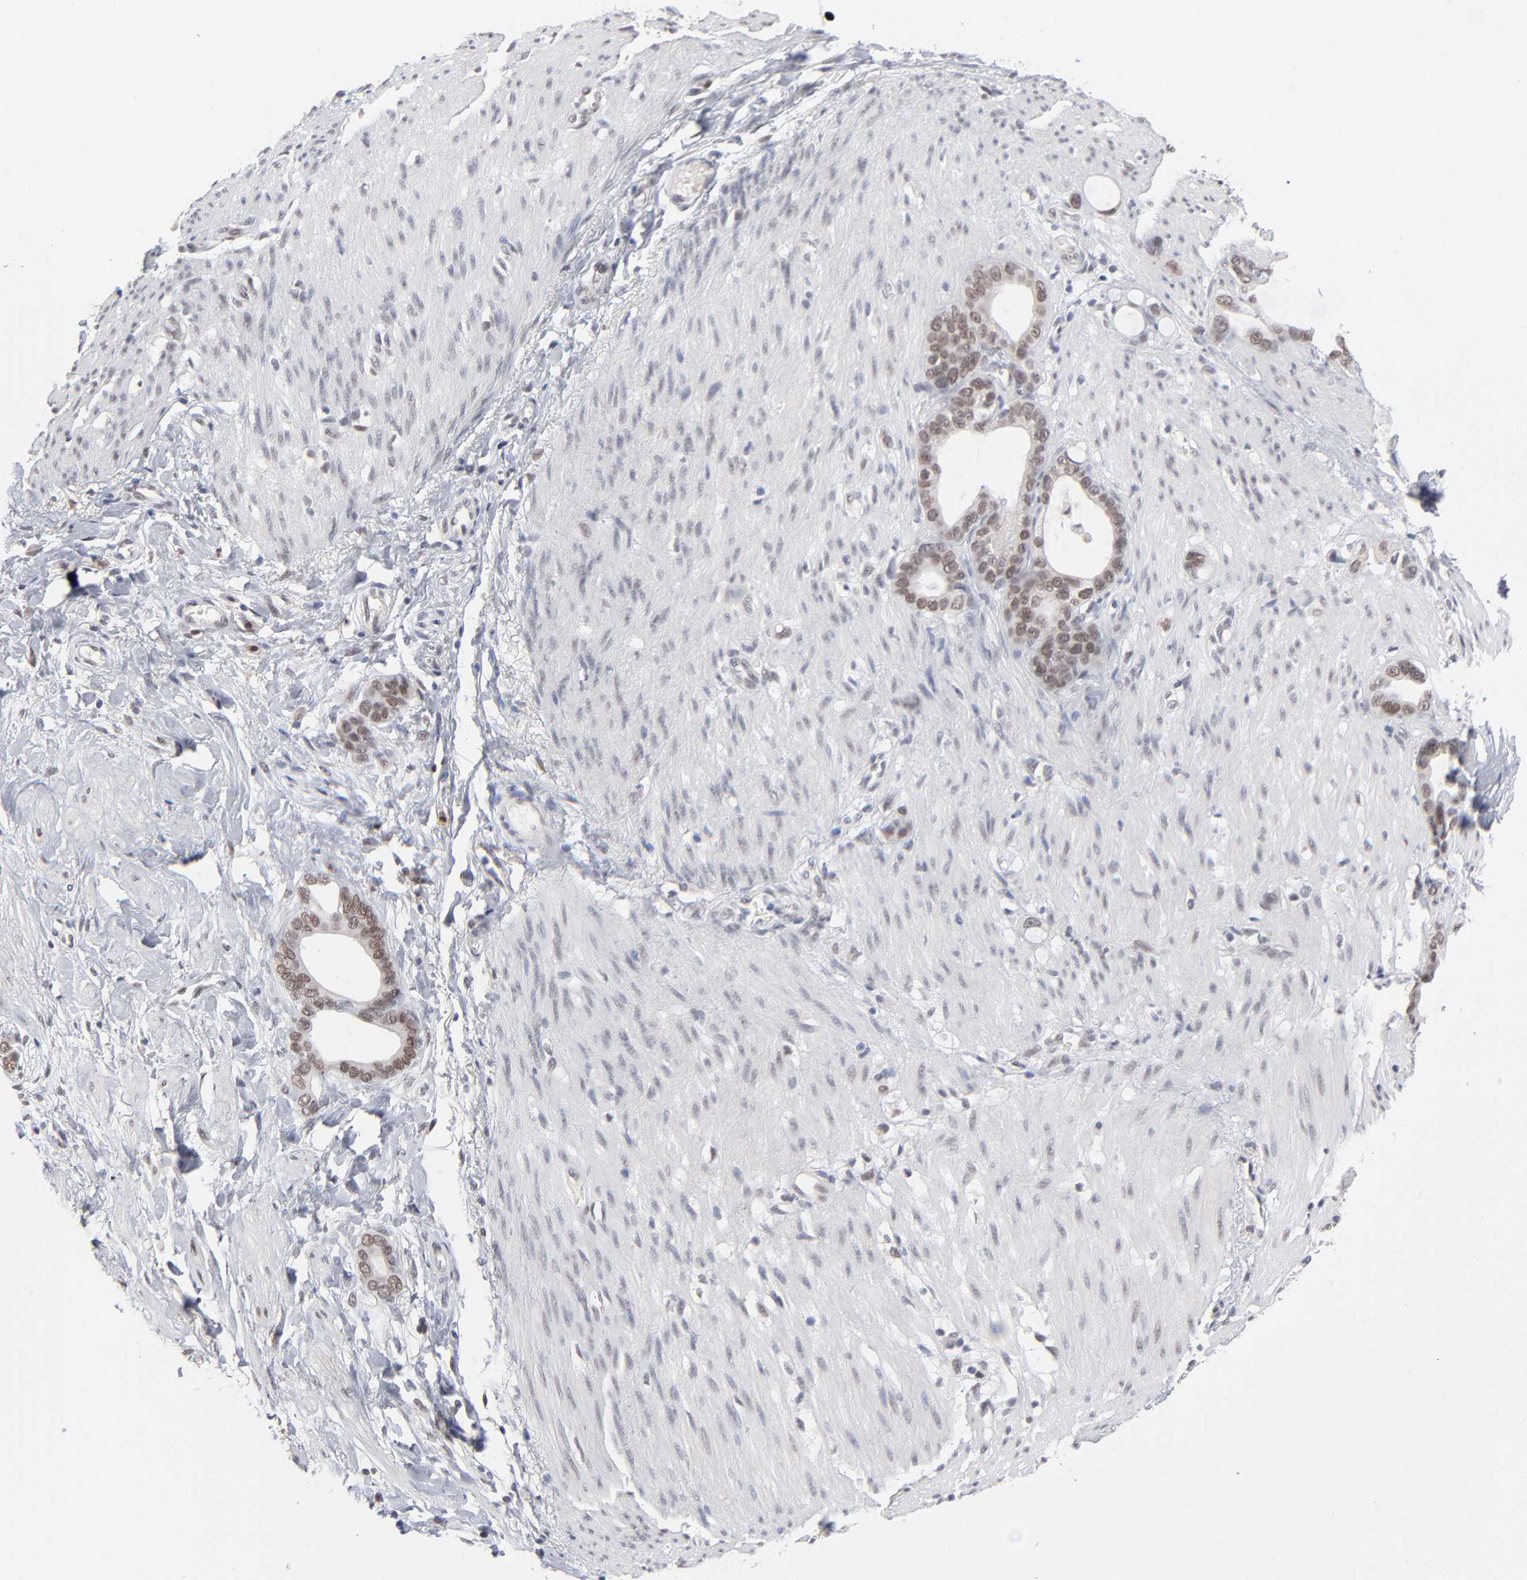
{"staining": {"intensity": "weak", "quantity": ">75%", "location": "nuclear"}, "tissue": "stomach cancer", "cell_type": "Tumor cells", "image_type": "cancer", "snomed": [{"axis": "morphology", "description": "Adenocarcinoma, NOS"}, {"axis": "topography", "description": "Stomach"}], "caption": "A brown stain highlights weak nuclear positivity of a protein in human stomach cancer tumor cells. (Stains: DAB in brown, nuclei in blue, Microscopy: brightfield microscopy at high magnification).", "gene": "MBIP", "patient": {"sex": "female", "age": 75}}